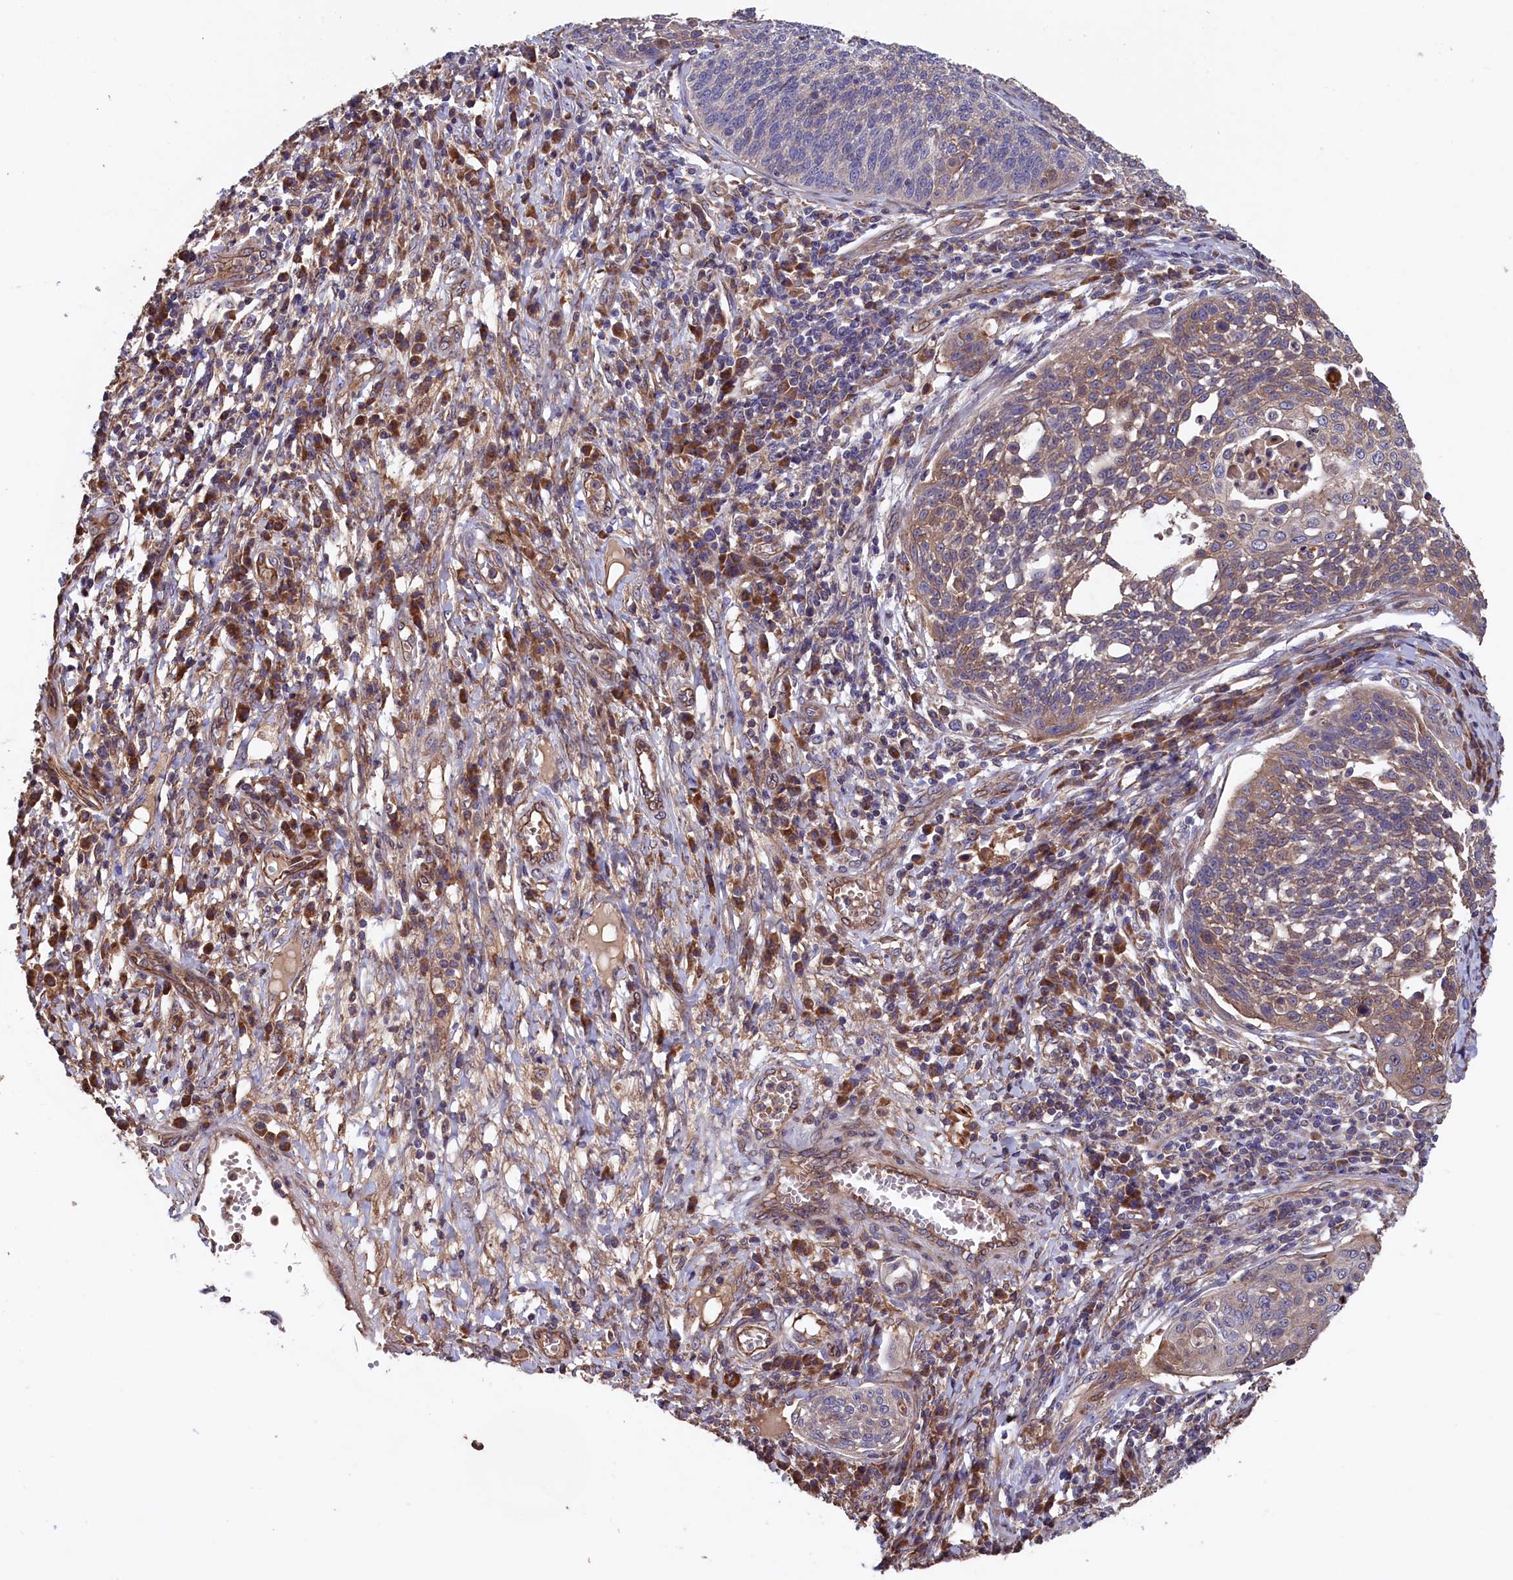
{"staining": {"intensity": "weak", "quantity": ">75%", "location": "cytoplasmic/membranous"}, "tissue": "cervical cancer", "cell_type": "Tumor cells", "image_type": "cancer", "snomed": [{"axis": "morphology", "description": "Squamous cell carcinoma, NOS"}, {"axis": "topography", "description": "Cervix"}], "caption": "Immunohistochemical staining of human squamous cell carcinoma (cervical) demonstrates weak cytoplasmic/membranous protein staining in approximately >75% of tumor cells.", "gene": "GREB1L", "patient": {"sex": "female", "age": 34}}